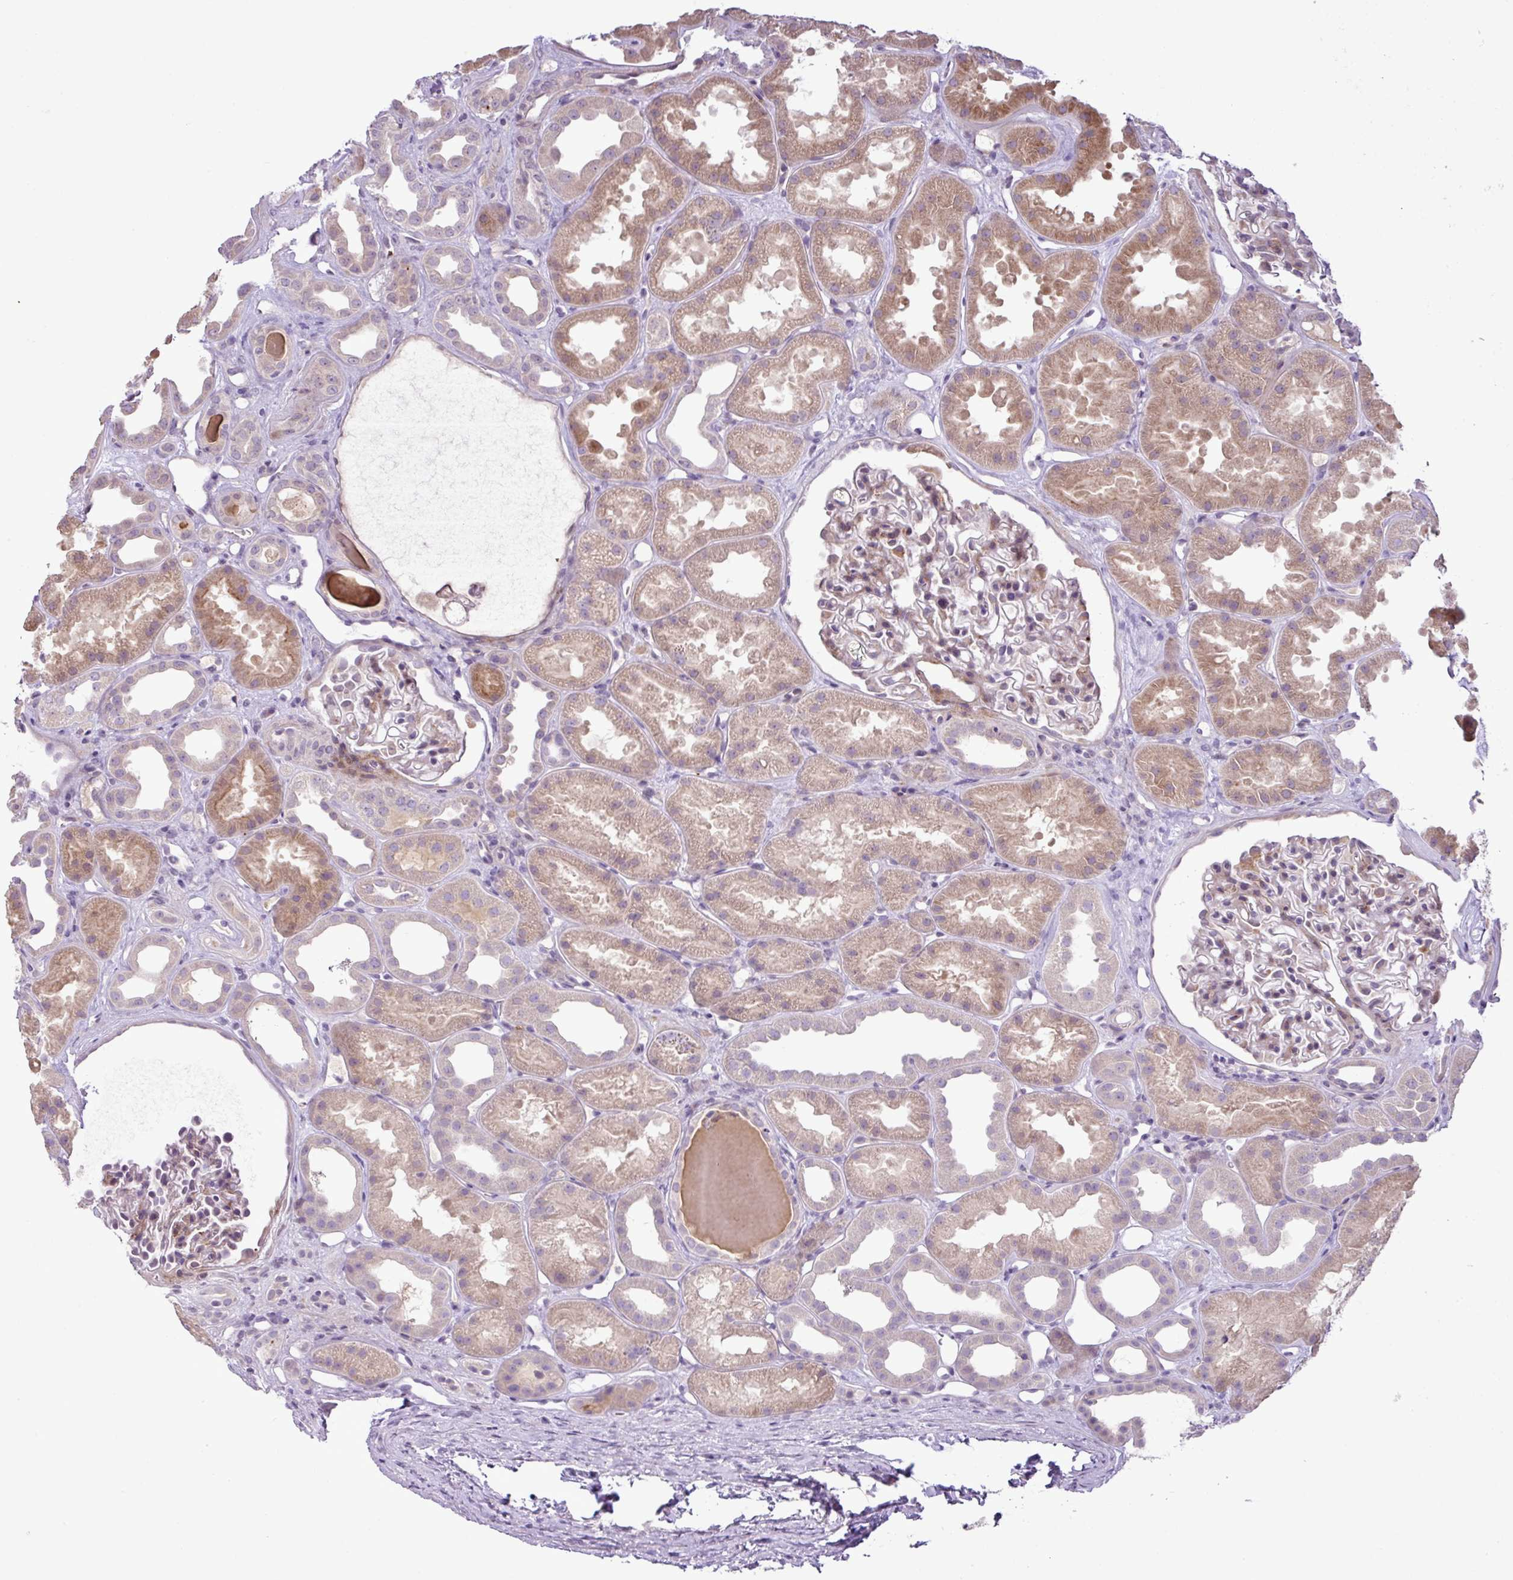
{"staining": {"intensity": "weak", "quantity": "25%-75%", "location": "cytoplasmic/membranous"}, "tissue": "kidney", "cell_type": "Cells in glomeruli", "image_type": "normal", "snomed": [{"axis": "morphology", "description": "Normal tissue, NOS"}, {"axis": "topography", "description": "Kidney"}], "caption": "Cells in glomeruli reveal low levels of weak cytoplasmic/membranous expression in approximately 25%-75% of cells in unremarkable kidney.", "gene": "DNAJB13", "patient": {"sex": "male", "age": 61}}